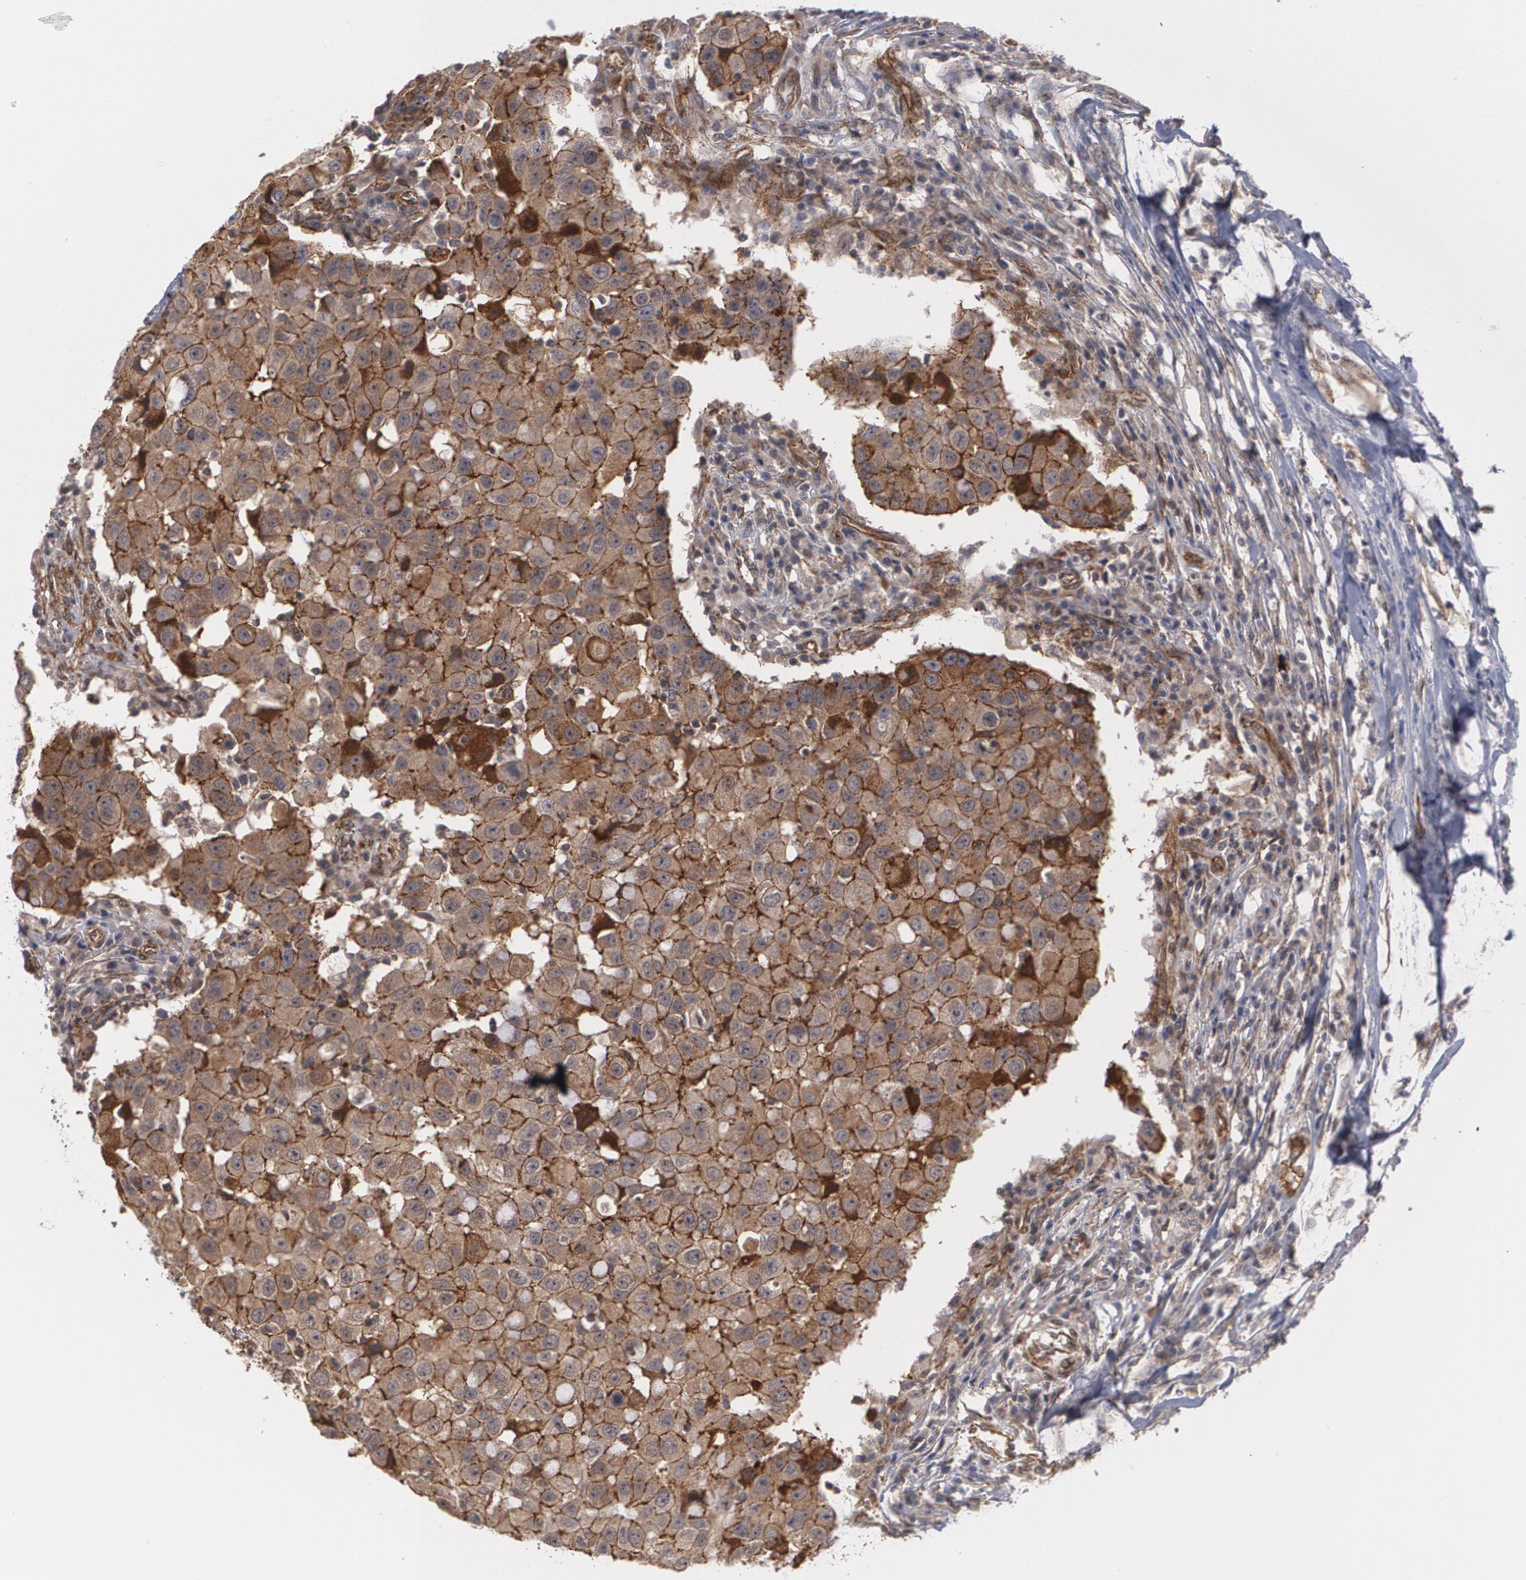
{"staining": {"intensity": "strong", "quantity": ">75%", "location": "cytoplasmic/membranous"}, "tissue": "breast cancer", "cell_type": "Tumor cells", "image_type": "cancer", "snomed": [{"axis": "morphology", "description": "Duct carcinoma"}, {"axis": "topography", "description": "Breast"}], "caption": "The histopathology image reveals a brown stain indicating the presence of a protein in the cytoplasmic/membranous of tumor cells in breast invasive ductal carcinoma.", "gene": "TJP1", "patient": {"sex": "female", "age": 27}}